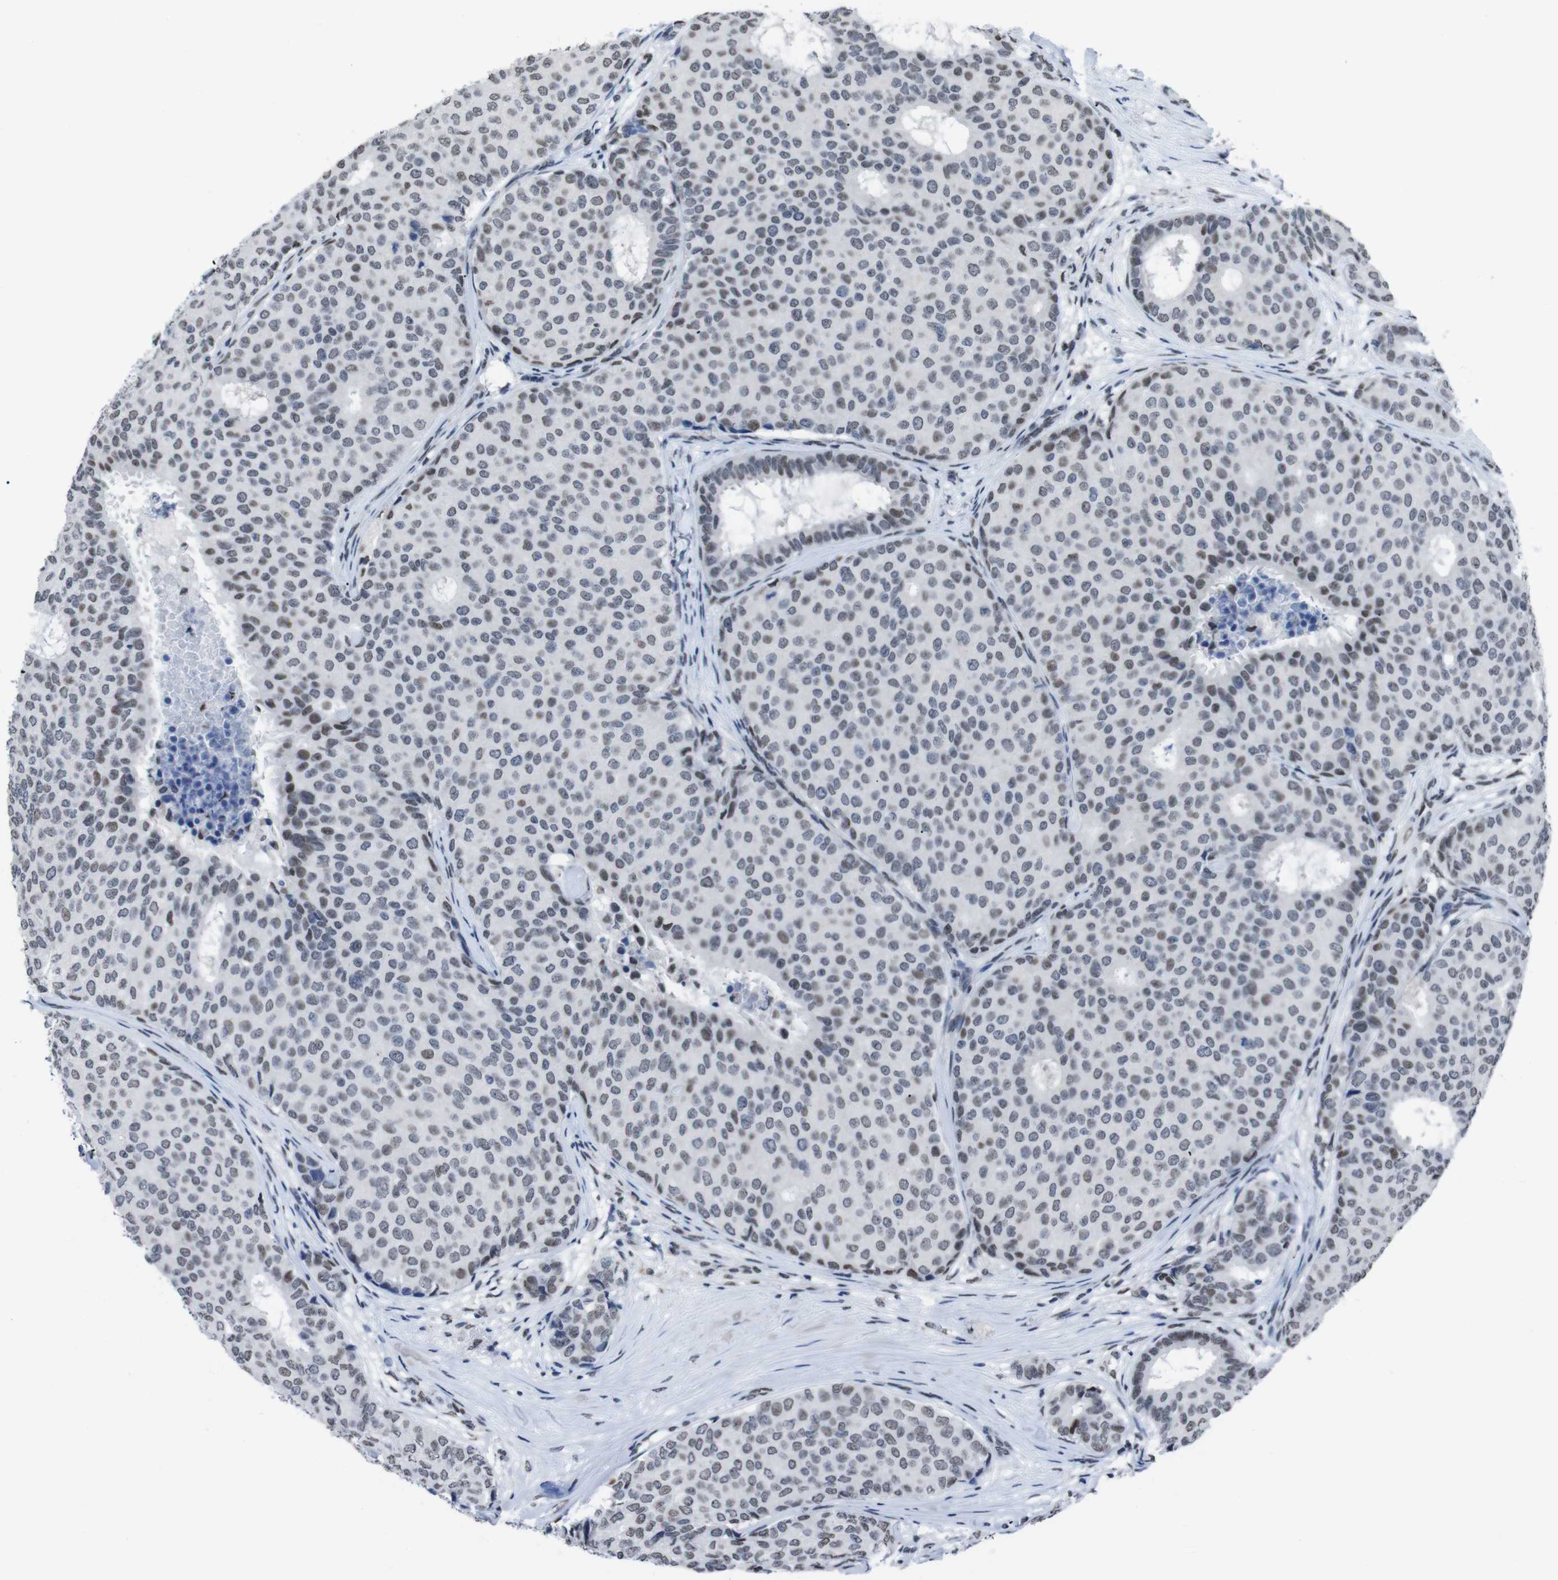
{"staining": {"intensity": "weak", "quantity": ">75%", "location": "nuclear"}, "tissue": "breast cancer", "cell_type": "Tumor cells", "image_type": "cancer", "snomed": [{"axis": "morphology", "description": "Duct carcinoma"}, {"axis": "topography", "description": "Breast"}], "caption": "Immunohistochemical staining of breast cancer (intraductal carcinoma) shows low levels of weak nuclear protein expression in approximately >75% of tumor cells. (DAB (3,3'-diaminobenzidine) IHC with brightfield microscopy, high magnification).", "gene": "PIP4P2", "patient": {"sex": "female", "age": 75}}